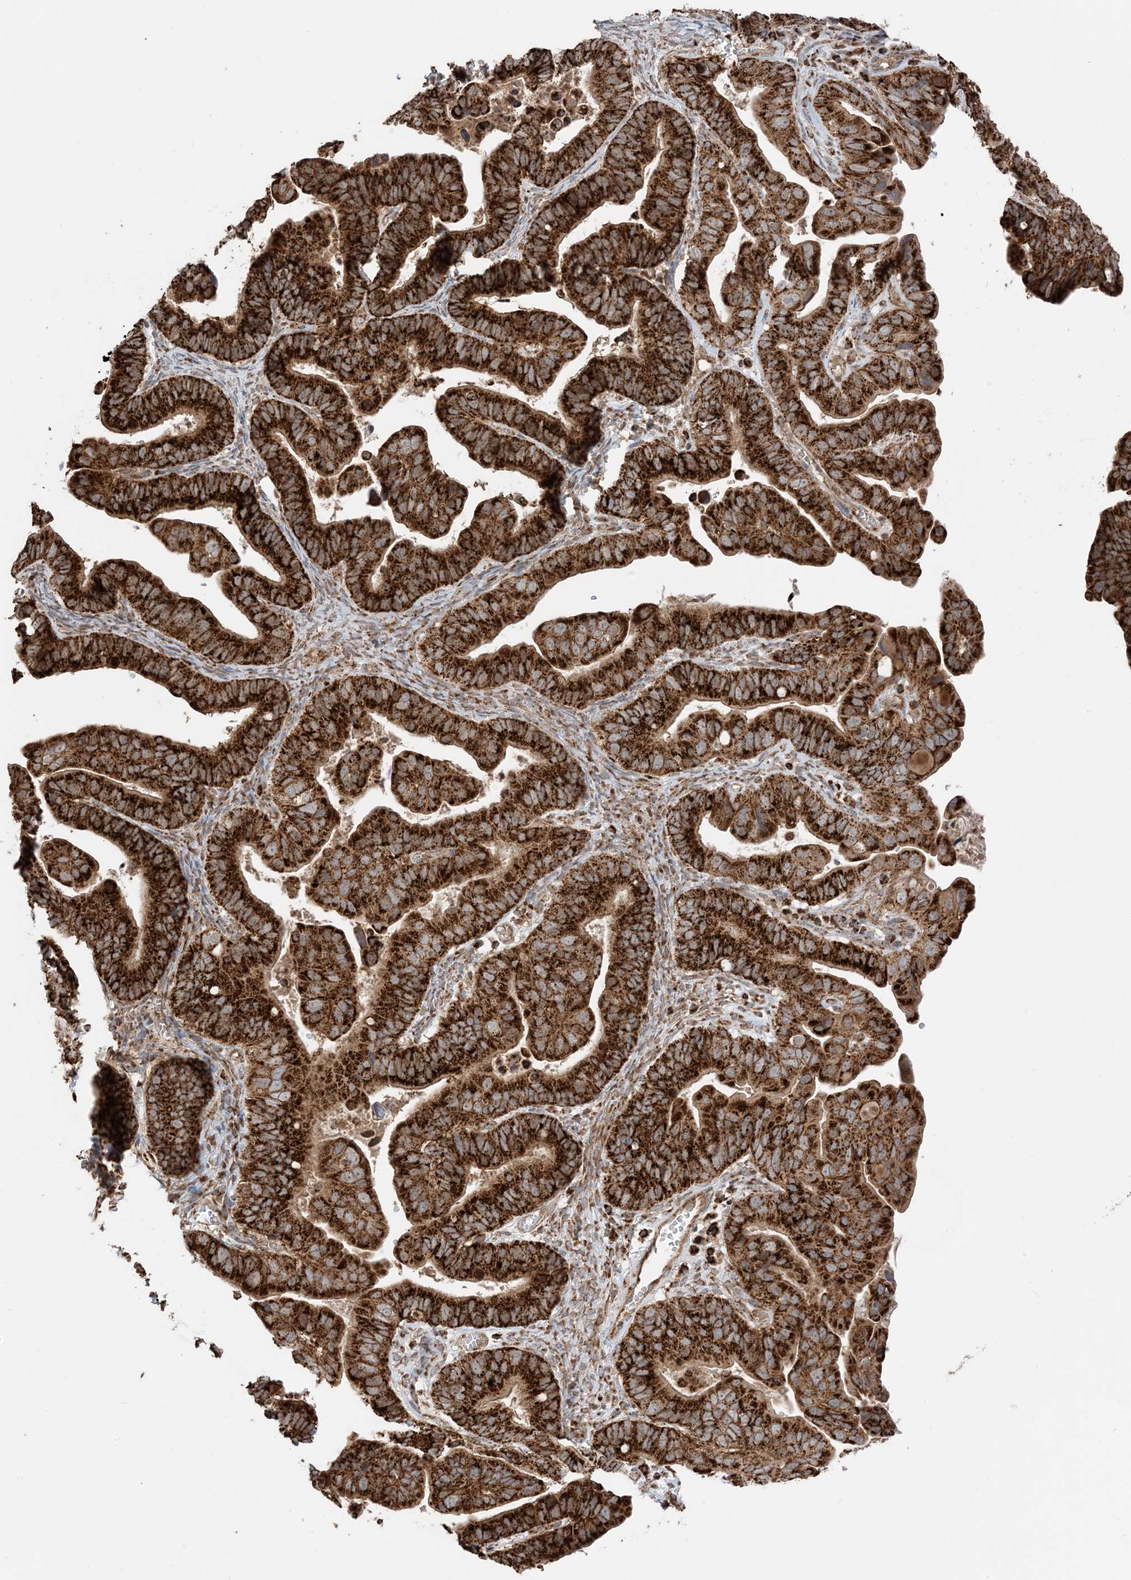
{"staining": {"intensity": "strong", "quantity": ">75%", "location": "cytoplasmic/membranous"}, "tissue": "ovarian cancer", "cell_type": "Tumor cells", "image_type": "cancer", "snomed": [{"axis": "morphology", "description": "Cystadenocarcinoma, serous, NOS"}, {"axis": "topography", "description": "Ovary"}], "caption": "DAB immunohistochemical staining of human serous cystadenocarcinoma (ovarian) exhibits strong cytoplasmic/membranous protein staining in approximately >75% of tumor cells.", "gene": "N4BP3", "patient": {"sex": "female", "age": 56}}